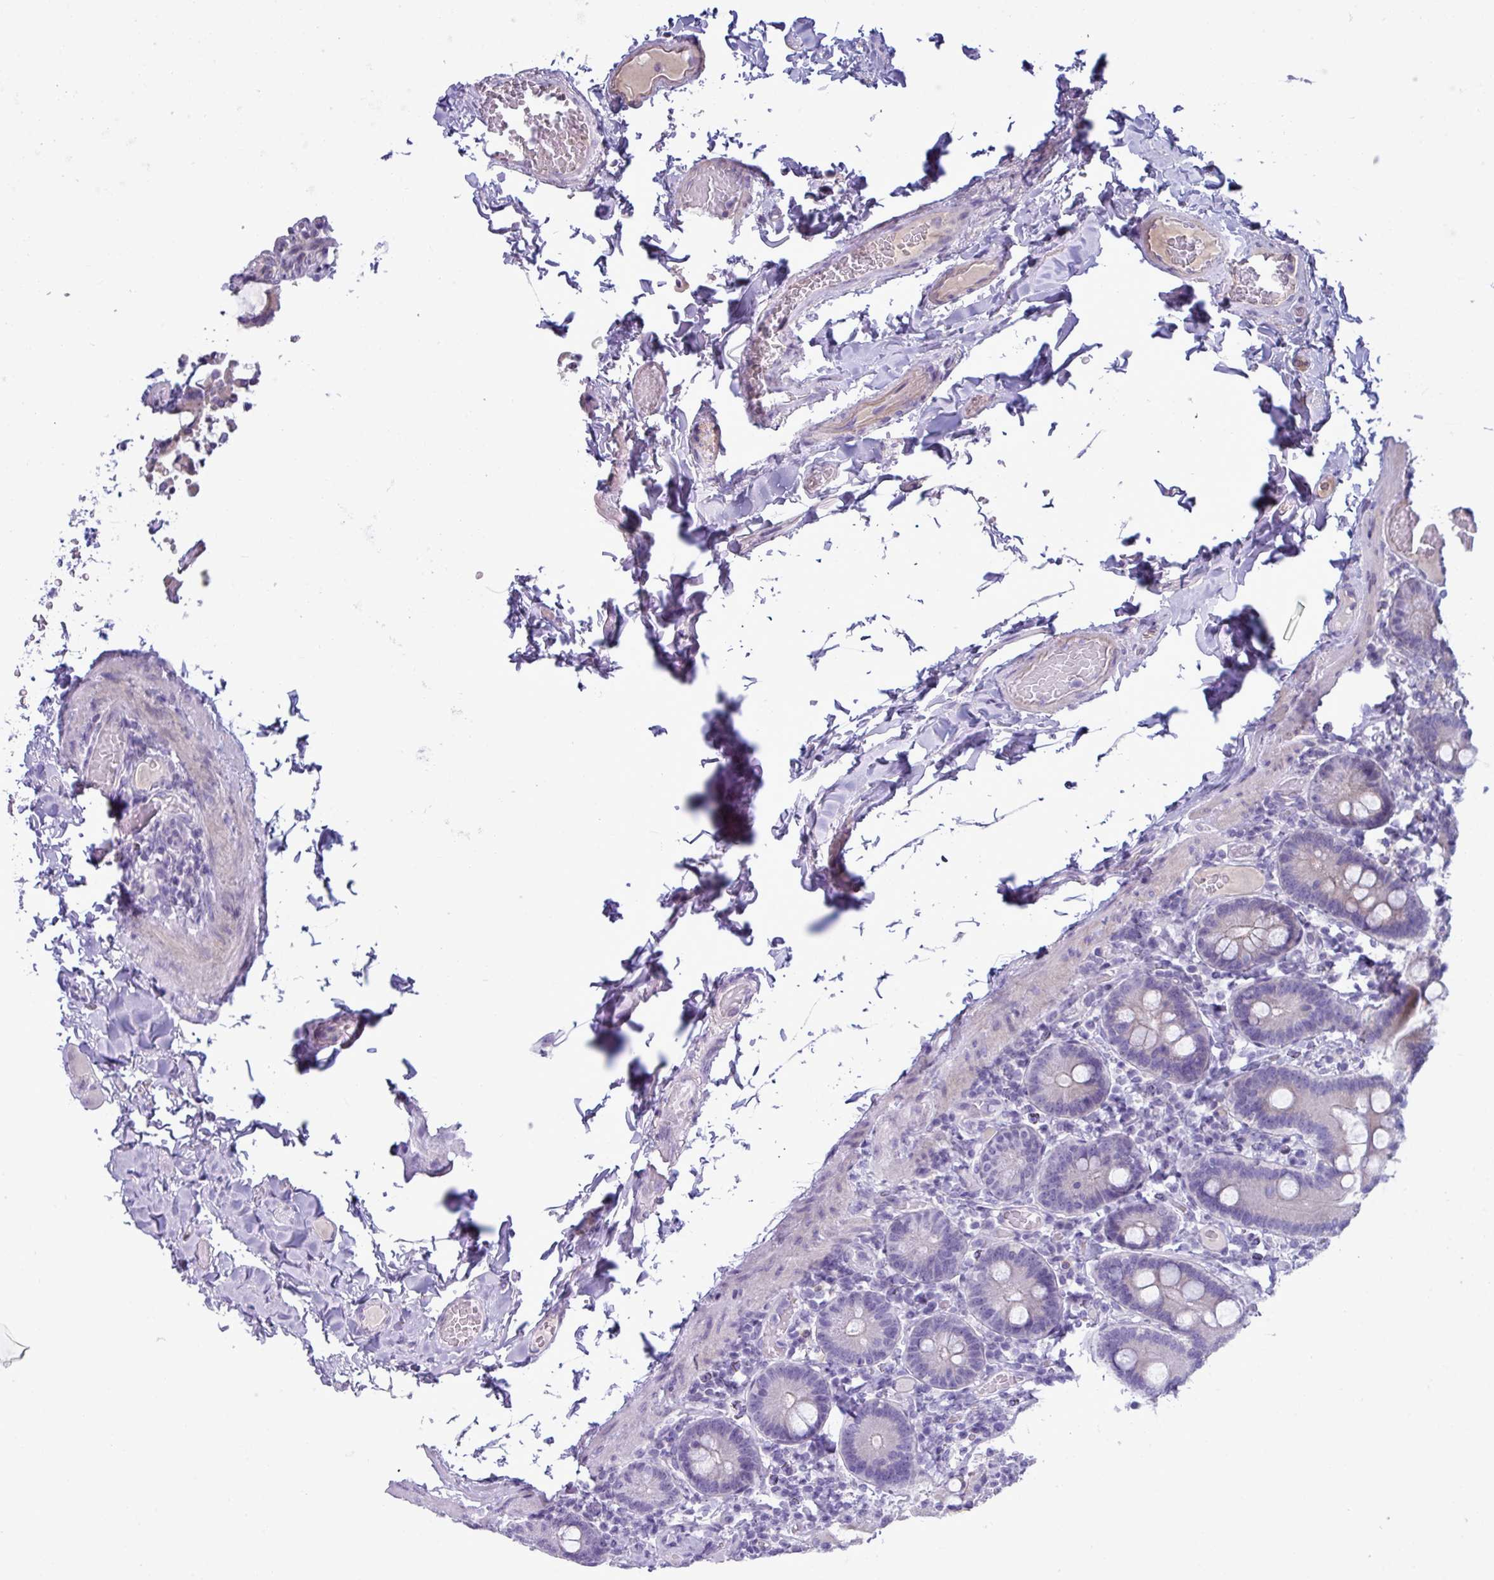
{"staining": {"intensity": "strong", "quantity": "25%-75%", "location": "cytoplasmic/membranous"}, "tissue": "duodenum", "cell_type": "Glandular cells", "image_type": "normal", "snomed": [{"axis": "morphology", "description": "Normal tissue, NOS"}, {"axis": "topography", "description": "Duodenum"}], "caption": "Protein expression analysis of unremarkable human duodenum reveals strong cytoplasmic/membranous expression in about 25%-75% of glandular cells.", "gene": "TNFSF12", "patient": {"sex": "male", "age": 55}}